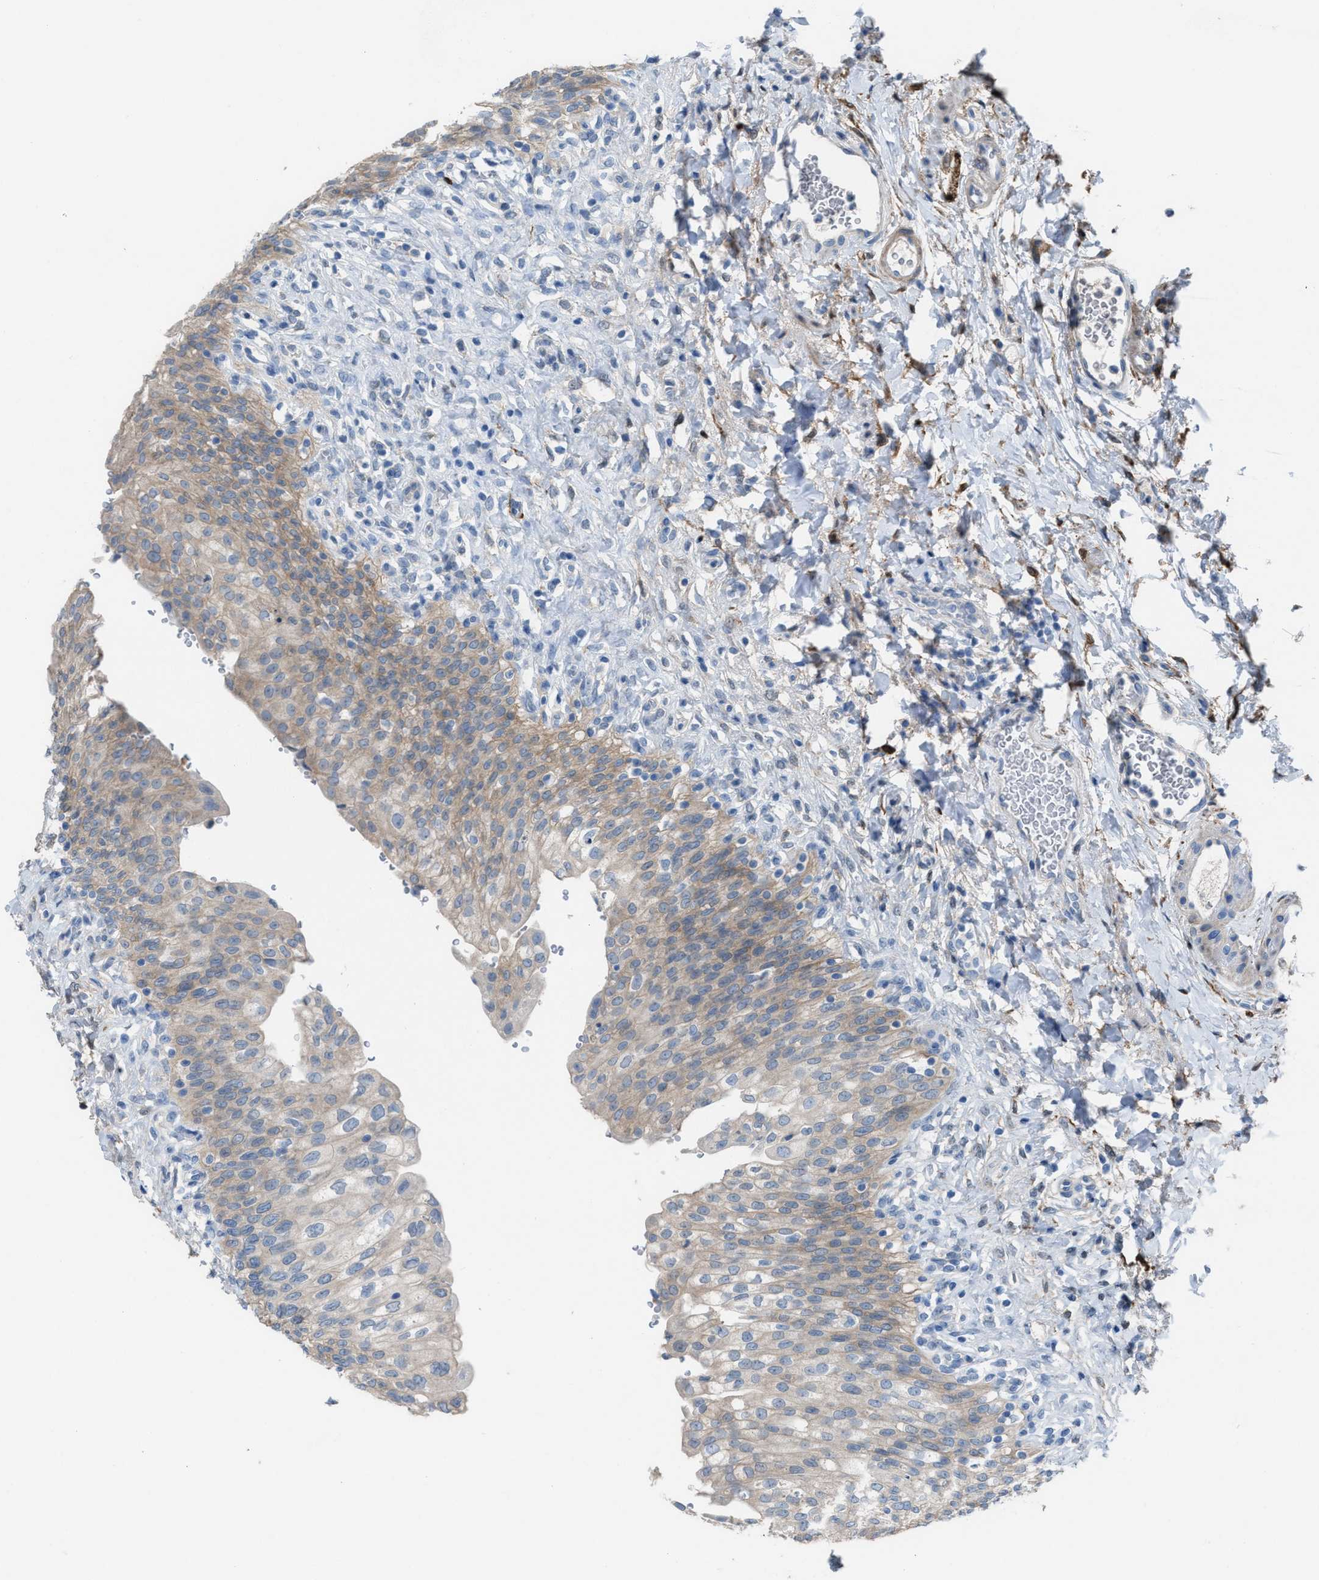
{"staining": {"intensity": "moderate", "quantity": ">75%", "location": "cytoplasmic/membranous"}, "tissue": "urinary bladder", "cell_type": "Urothelial cells", "image_type": "normal", "snomed": [{"axis": "morphology", "description": "Urothelial carcinoma, High grade"}, {"axis": "topography", "description": "Urinary bladder"}], "caption": "IHC (DAB (3,3'-diaminobenzidine)) staining of unremarkable urinary bladder reveals moderate cytoplasmic/membranous protein staining in approximately >75% of urothelial cells. Immunohistochemistry (ihc) stains the protein of interest in brown and the nuclei are stained blue.", "gene": "ASPA", "patient": {"sex": "male", "age": 46}}